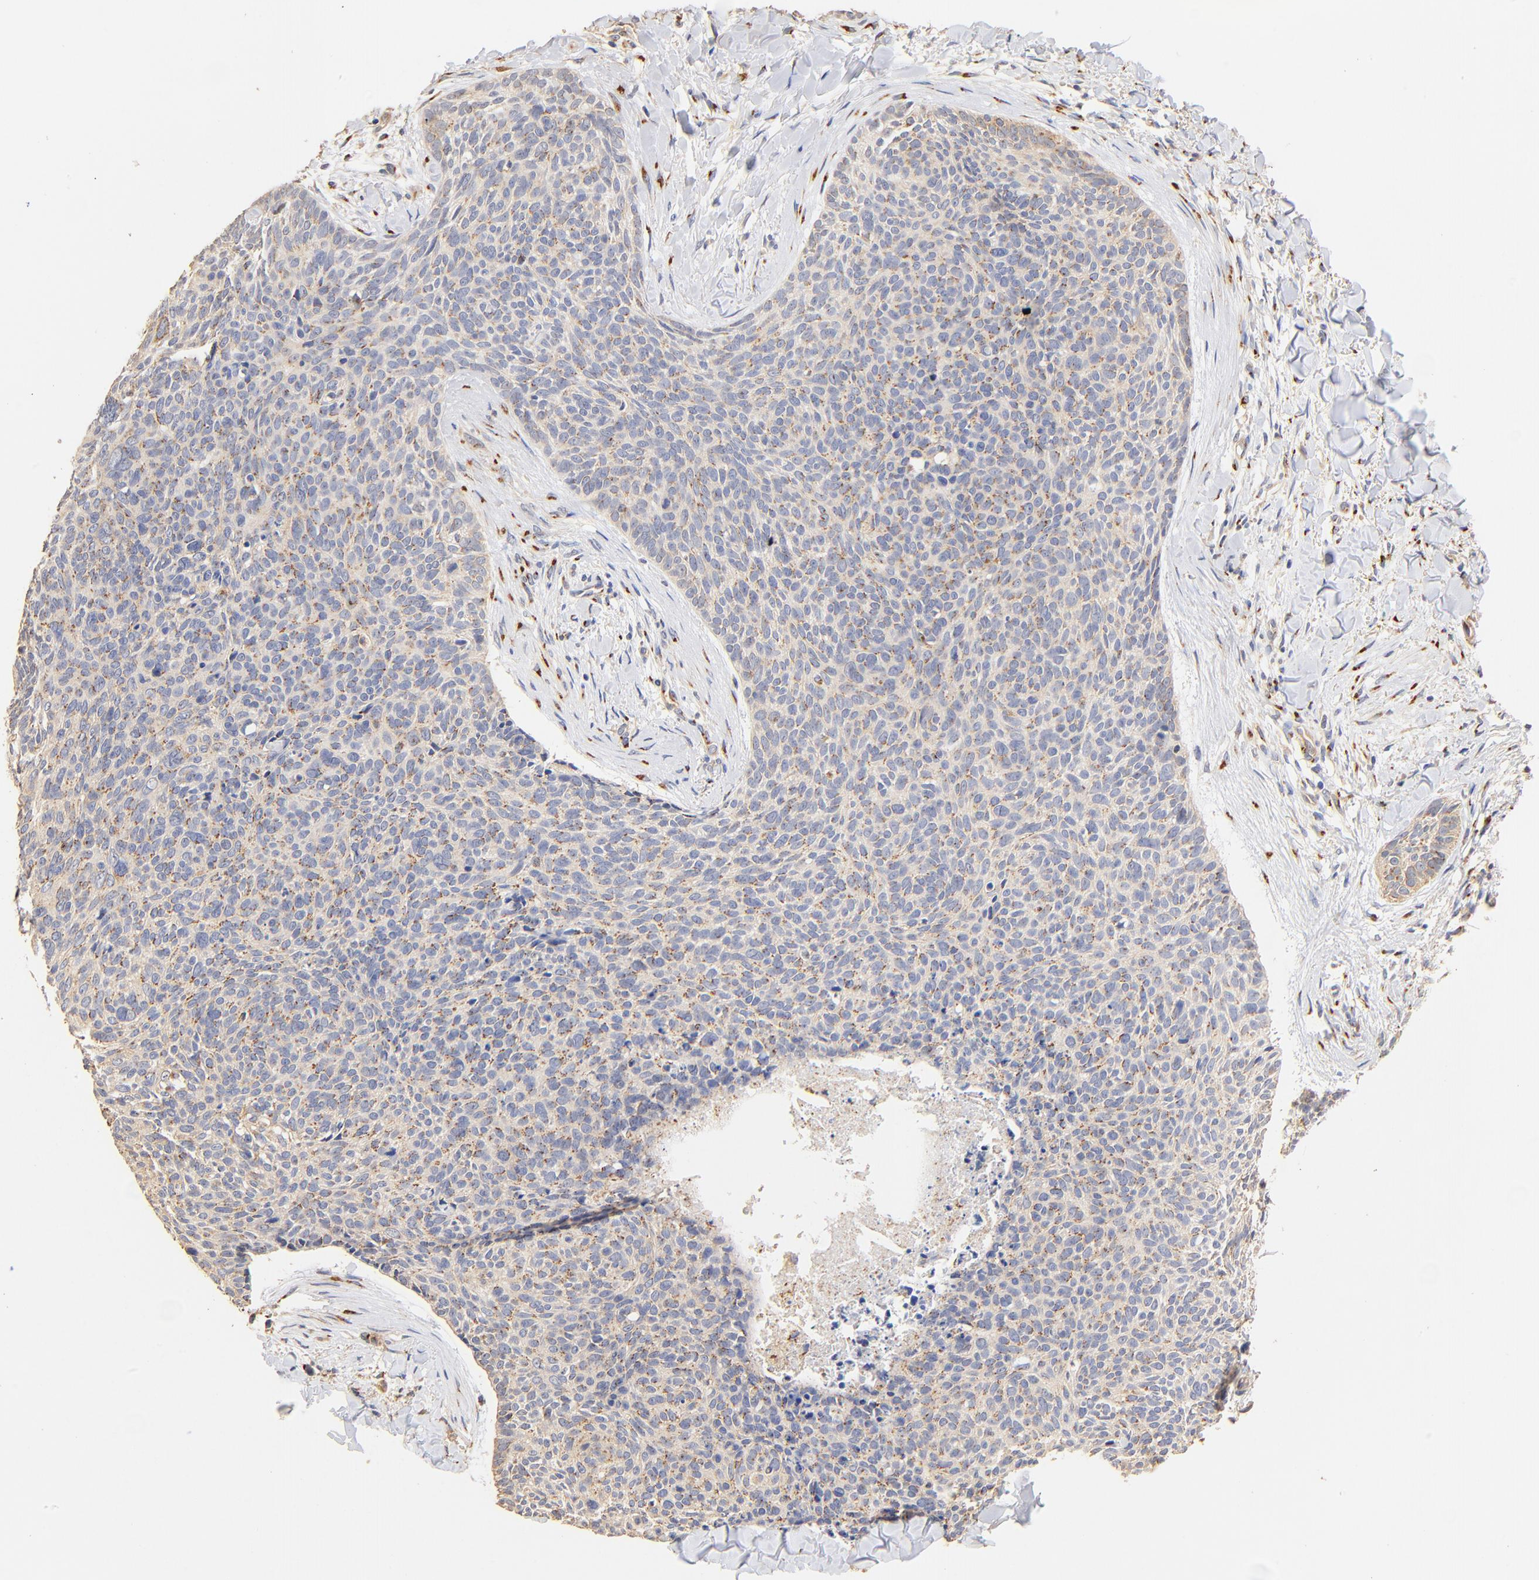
{"staining": {"intensity": "weak", "quantity": ">75%", "location": "cytoplasmic/membranous"}, "tissue": "skin cancer", "cell_type": "Tumor cells", "image_type": "cancer", "snomed": [{"axis": "morphology", "description": "Normal tissue, NOS"}, {"axis": "morphology", "description": "Basal cell carcinoma"}, {"axis": "topography", "description": "Skin"}], "caption": "Immunohistochemistry (IHC) photomicrograph of human skin cancer (basal cell carcinoma) stained for a protein (brown), which shows low levels of weak cytoplasmic/membranous positivity in approximately >75% of tumor cells.", "gene": "FMNL3", "patient": {"sex": "female", "age": 57}}